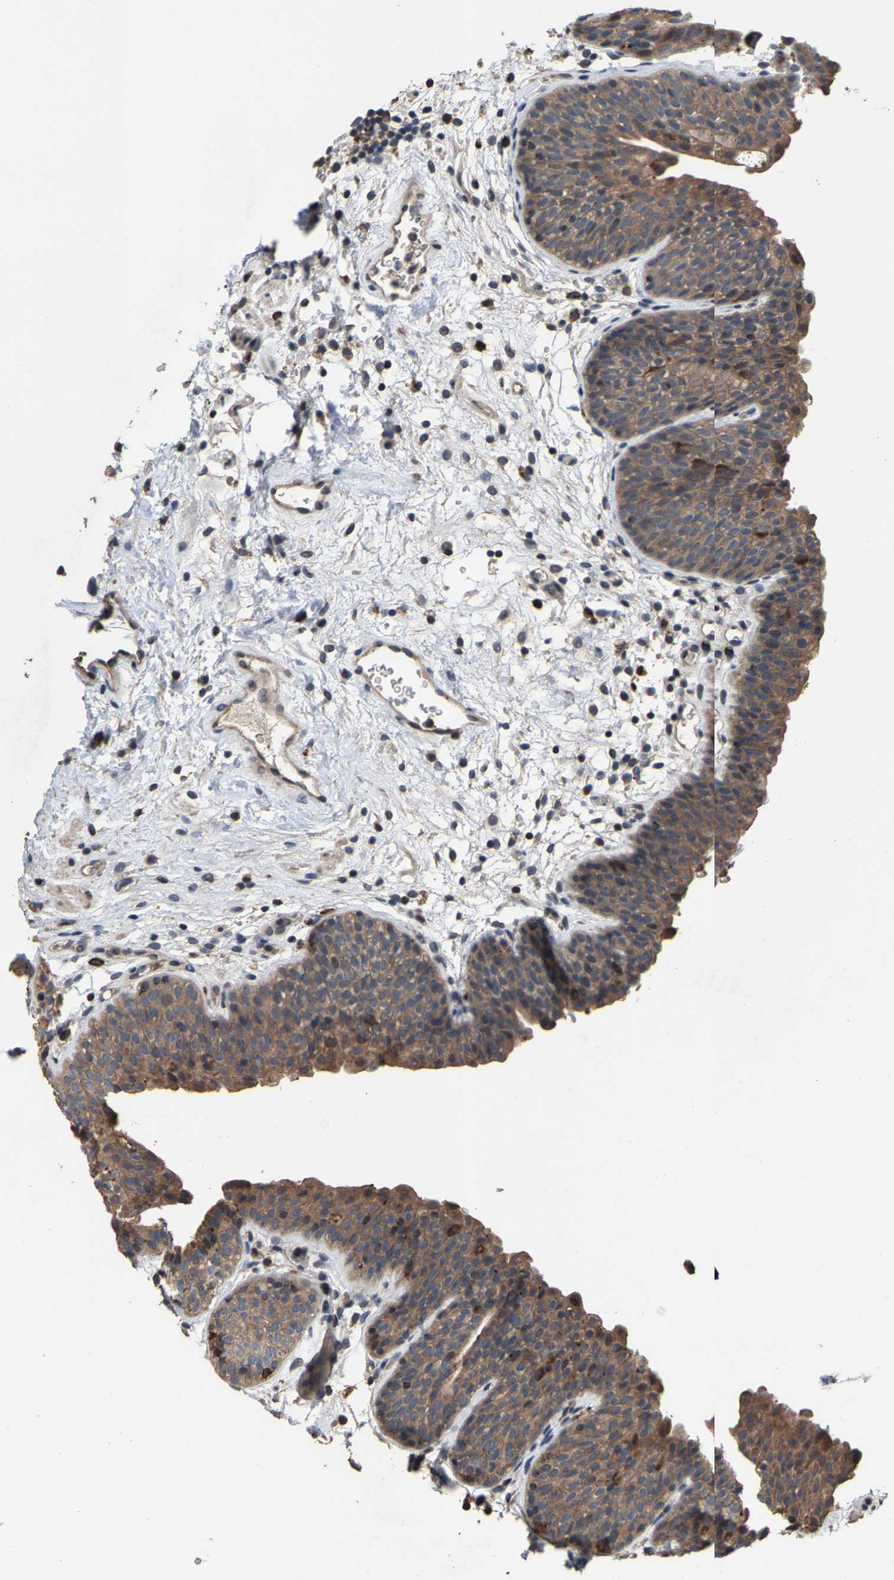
{"staining": {"intensity": "moderate", "quantity": ">75%", "location": "cytoplasmic/membranous"}, "tissue": "urinary bladder", "cell_type": "Urothelial cells", "image_type": "normal", "snomed": [{"axis": "morphology", "description": "Normal tissue, NOS"}, {"axis": "topography", "description": "Urinary bladder"}], "caption": "DAB immunohistochemical staining of unremarkable urinary bladder displays moderate cytoplasmic/membranous protein positivity in about >75% of urothelial cells.", "gene": "TDRKH", "patient": {"sex": "male", "age": 37}}